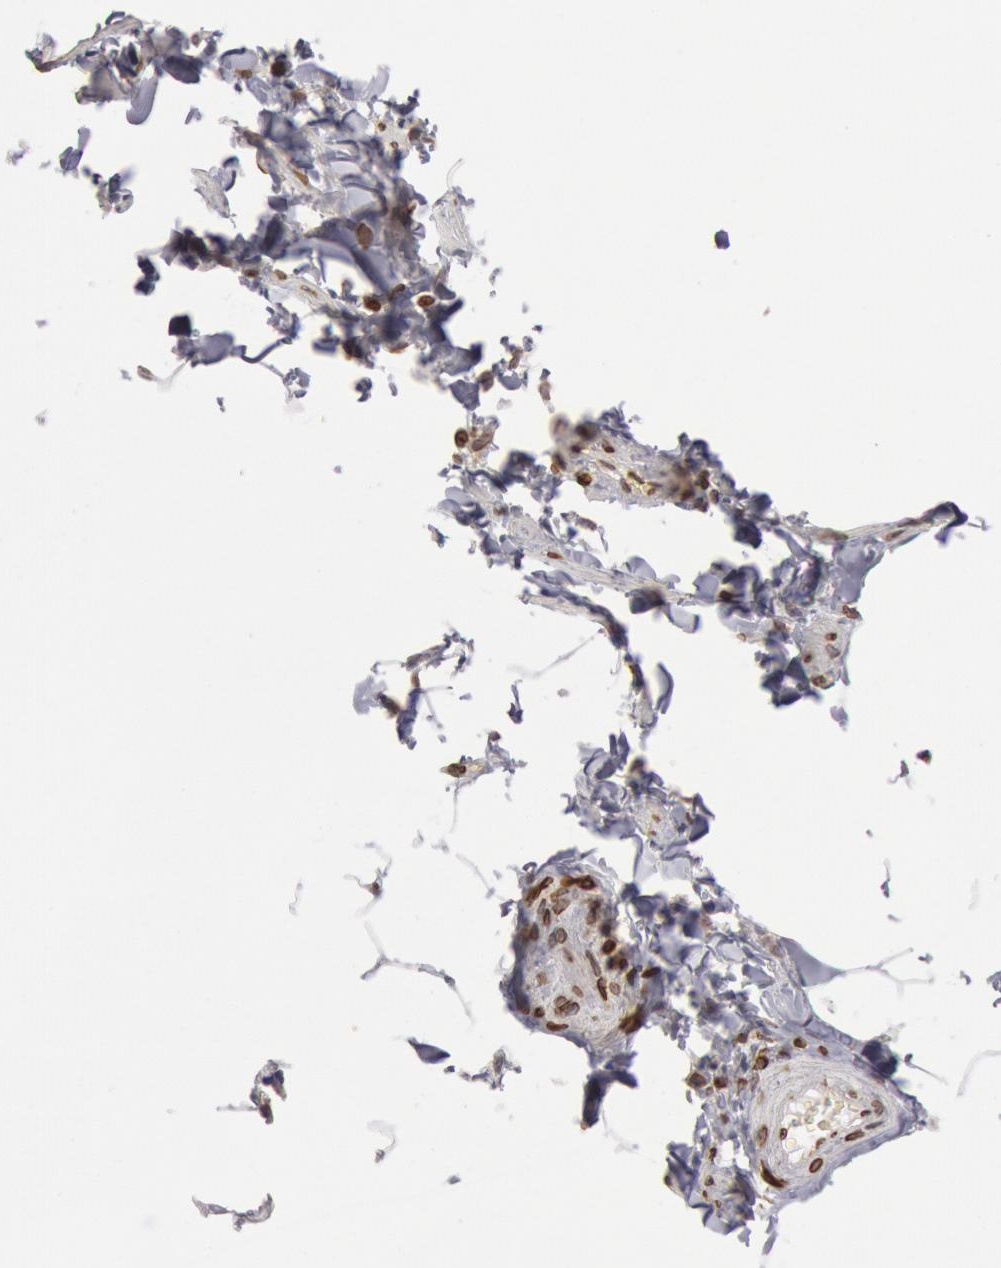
{"staining": {"intensity": "moderate", "quantity": ">75%", "location": "cytoplasmic/membranous,nuclear"}, "tissue": "adipose tissue", "cell_type": "Adipocytes", "image_type": "normal", "snomed": [{"axis": "morphology", "description": "Normal tissue, NOS"}, {"axis": "topography", "description": "Vascular tissue"}], "caption": "The immunohistochemical stain shows moderate cytoplasmic/membranous,nuclear positivity in adipocytes of unremarkable adipose tissue.", "gene": "SUN2", "patient": {"sex": "male", "age": 41}}